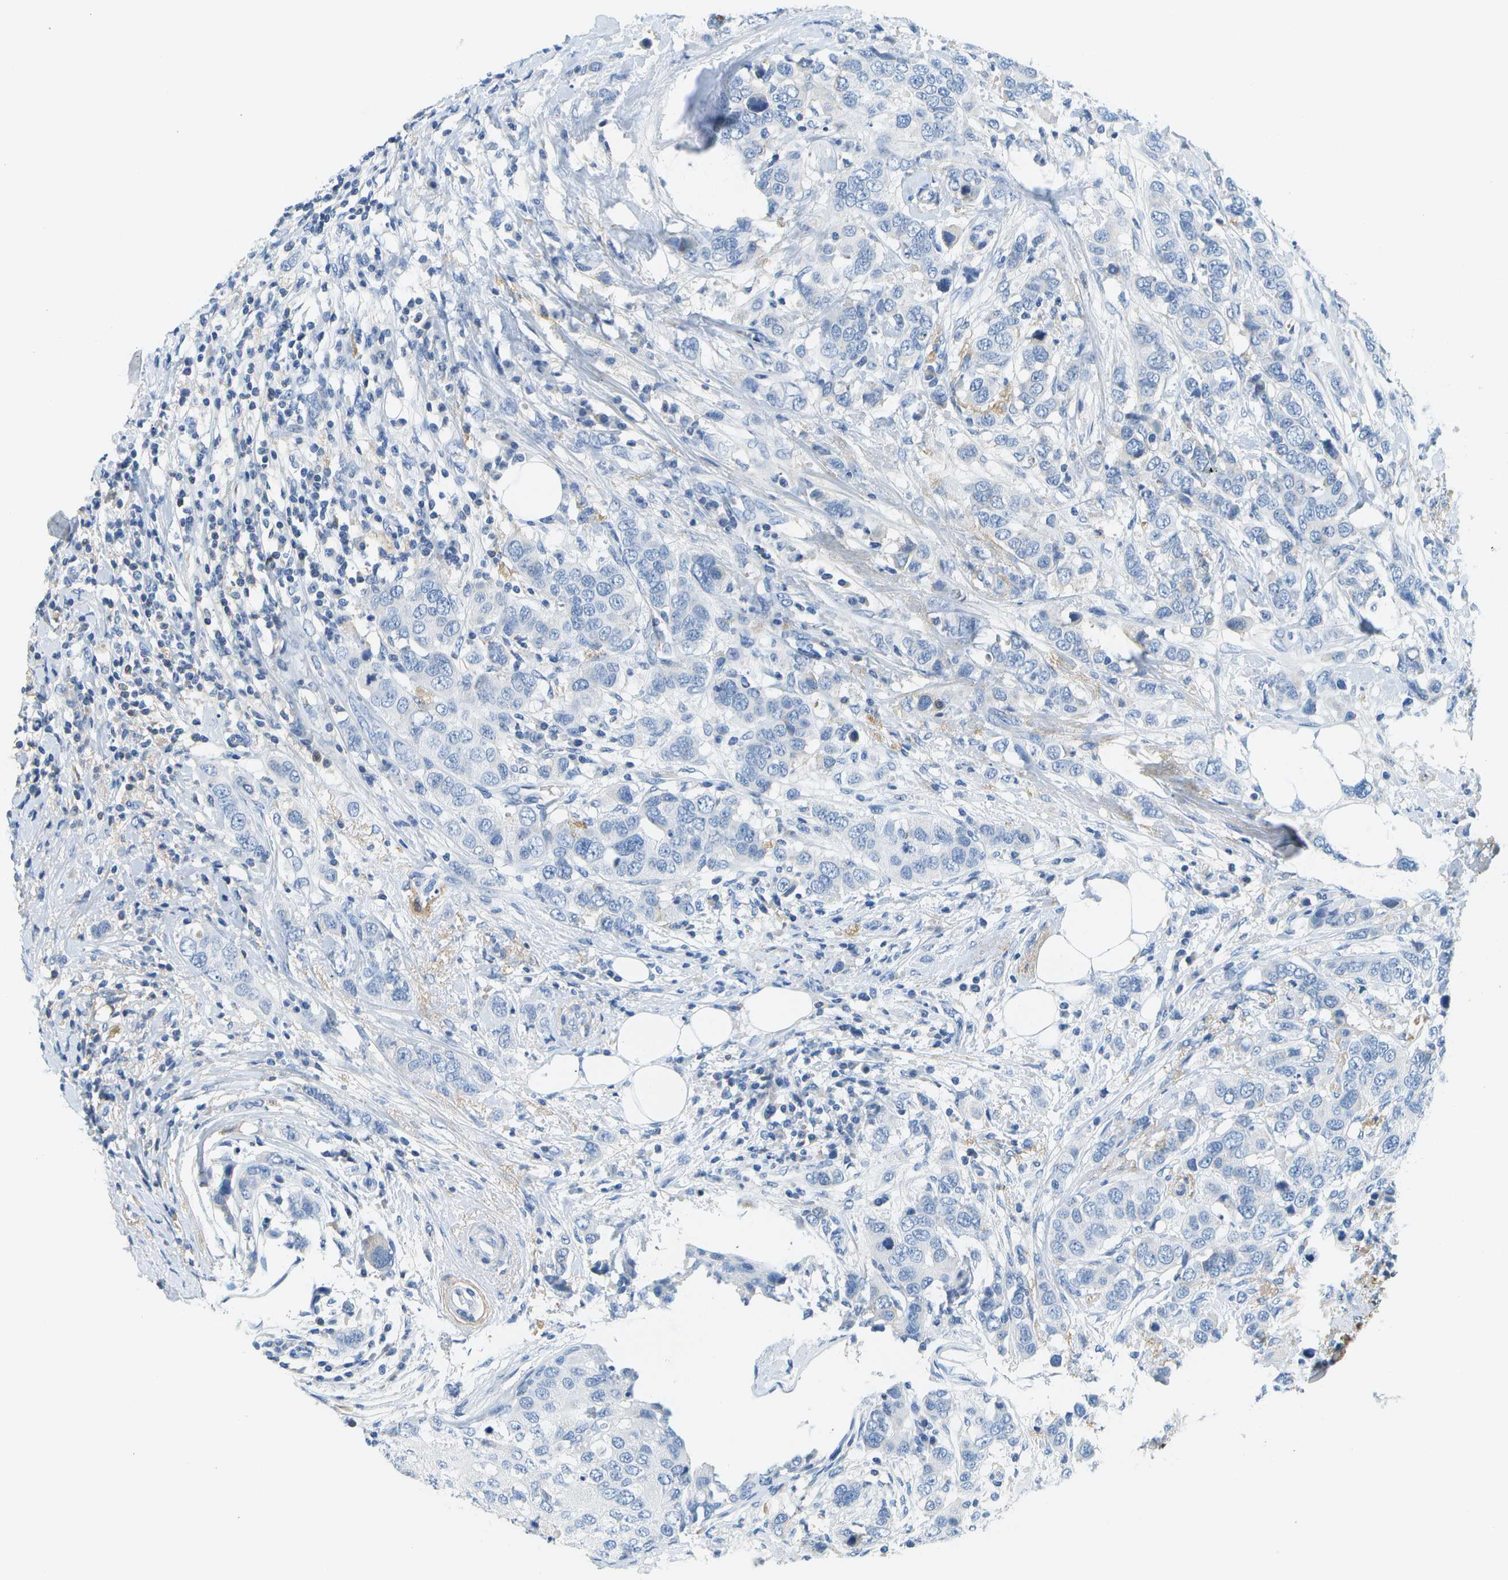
{"staining": {"intensity": "negative", "quantity": "none", "location": "none"}, "tissue": "breast cancer", "cell_type": "Tumor cells", "image_type": "cancer", "snomed": [{"axis": "morphology", "description": "Duct carcinoma"}, {"axis": "topography", "description": "Breast"}], "caption": "Tumor cells are negative for protein expression in human breast intraductal carcinoma. The staining was performed using DAB (3,3'-diaminobenzidine) to visualize the protein expression in brown, while the nuclei were stained in blue with hematoxylin (Magnification: 20x).", "gene": "SERPINA1", "patient": {"sex": "female", "age": 50}}